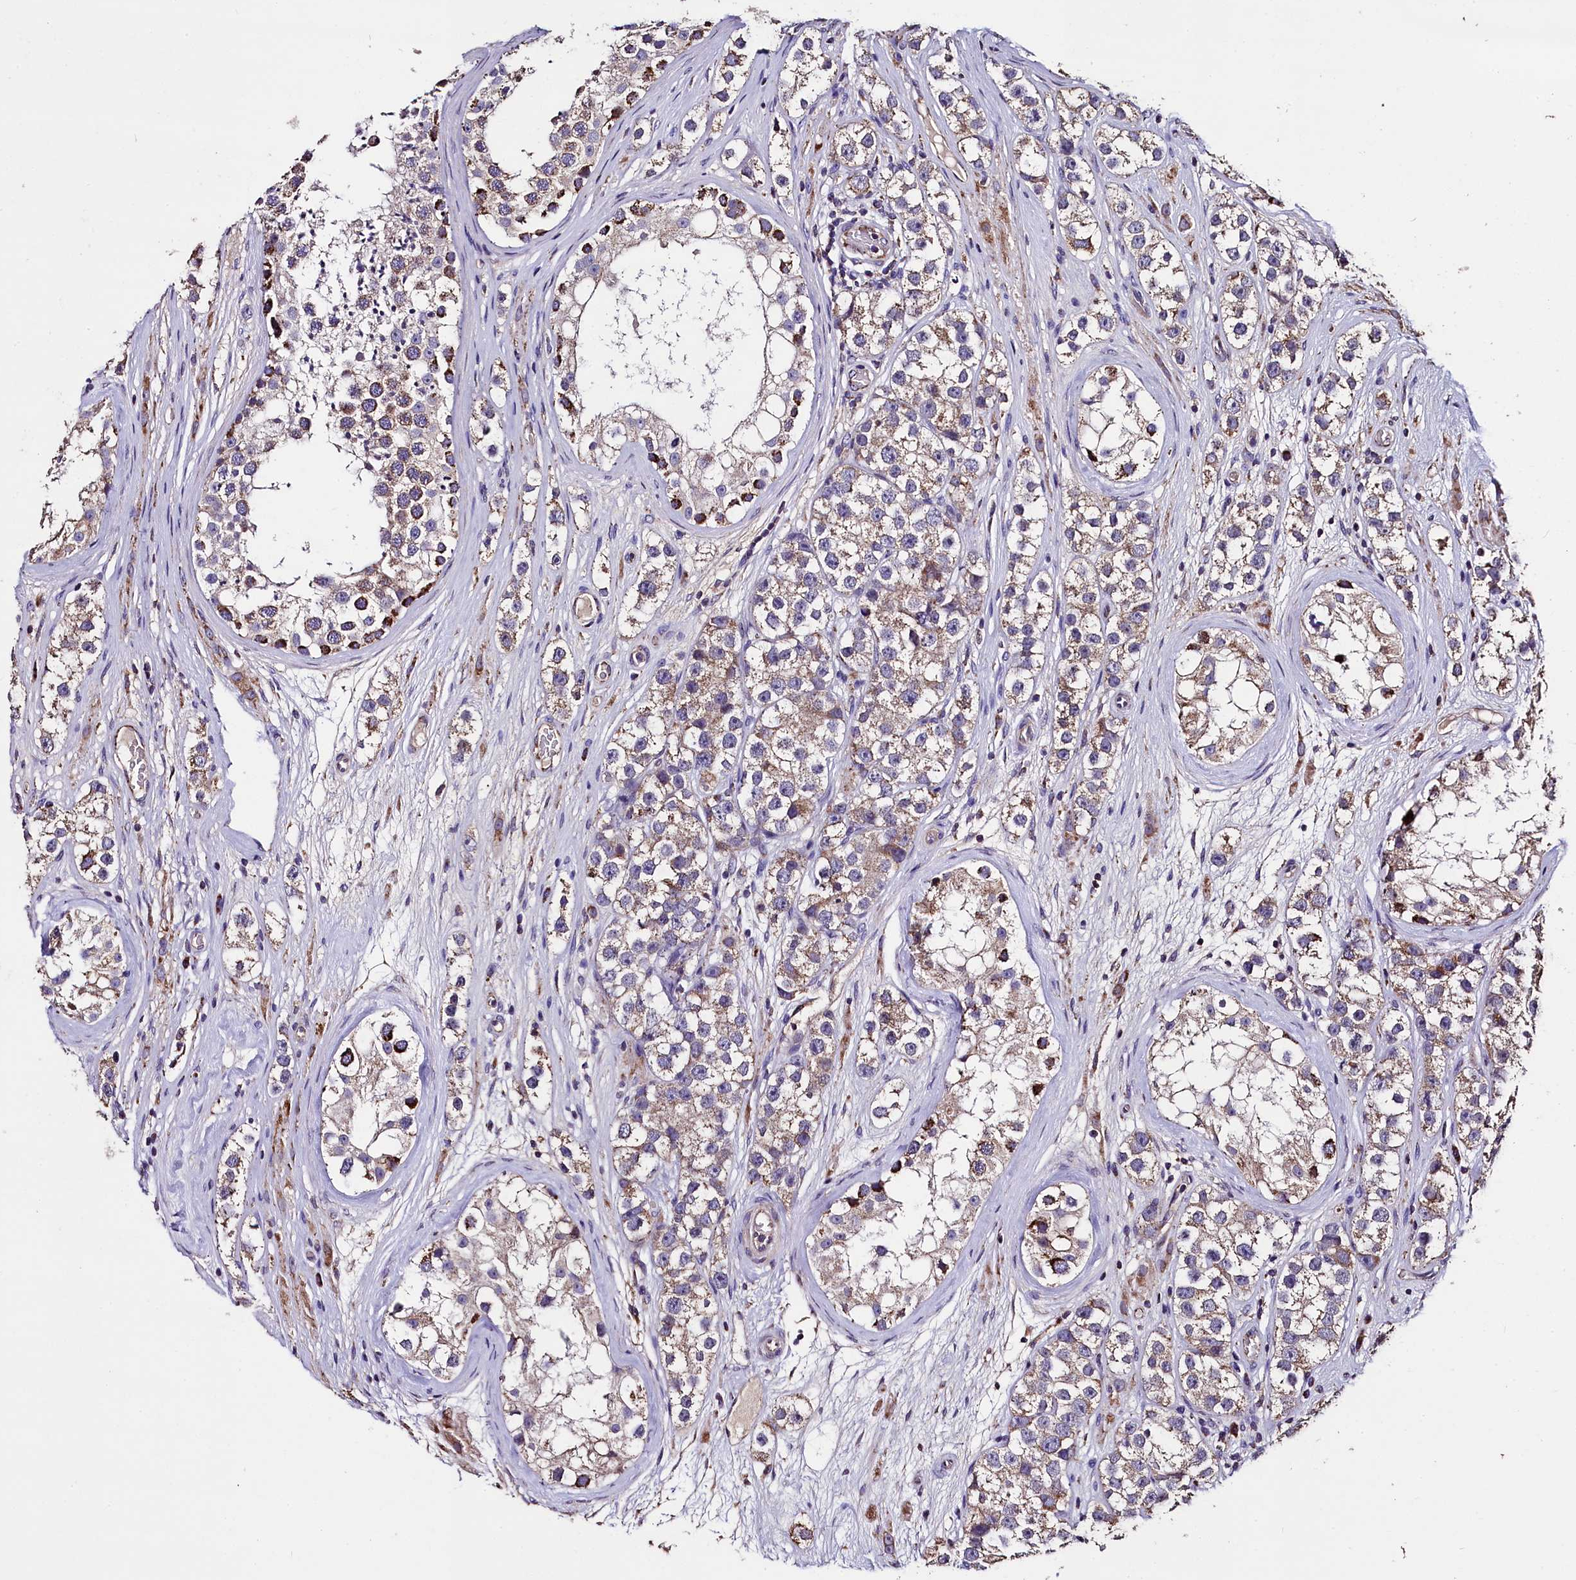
{"staining": {"intensity": "weak", "quantity": ">75%", "location": "cytoplasmic/membranous"}, "tissue": "testis cancer", "cell_type": "Tumor cells", "image_type": "cancer", "snomed": [{"axis": "morphology", "description": "Seminoma, NOS"}, {"axis": "topography", "description": "Testis"}], "caption": "Testis seminoma stained with IHC shows weak cytoplasmic/membranous expression in about >75% of tumor cells.", "gene": "COQ9", "patient": {"sex": "male", "age": 28}}